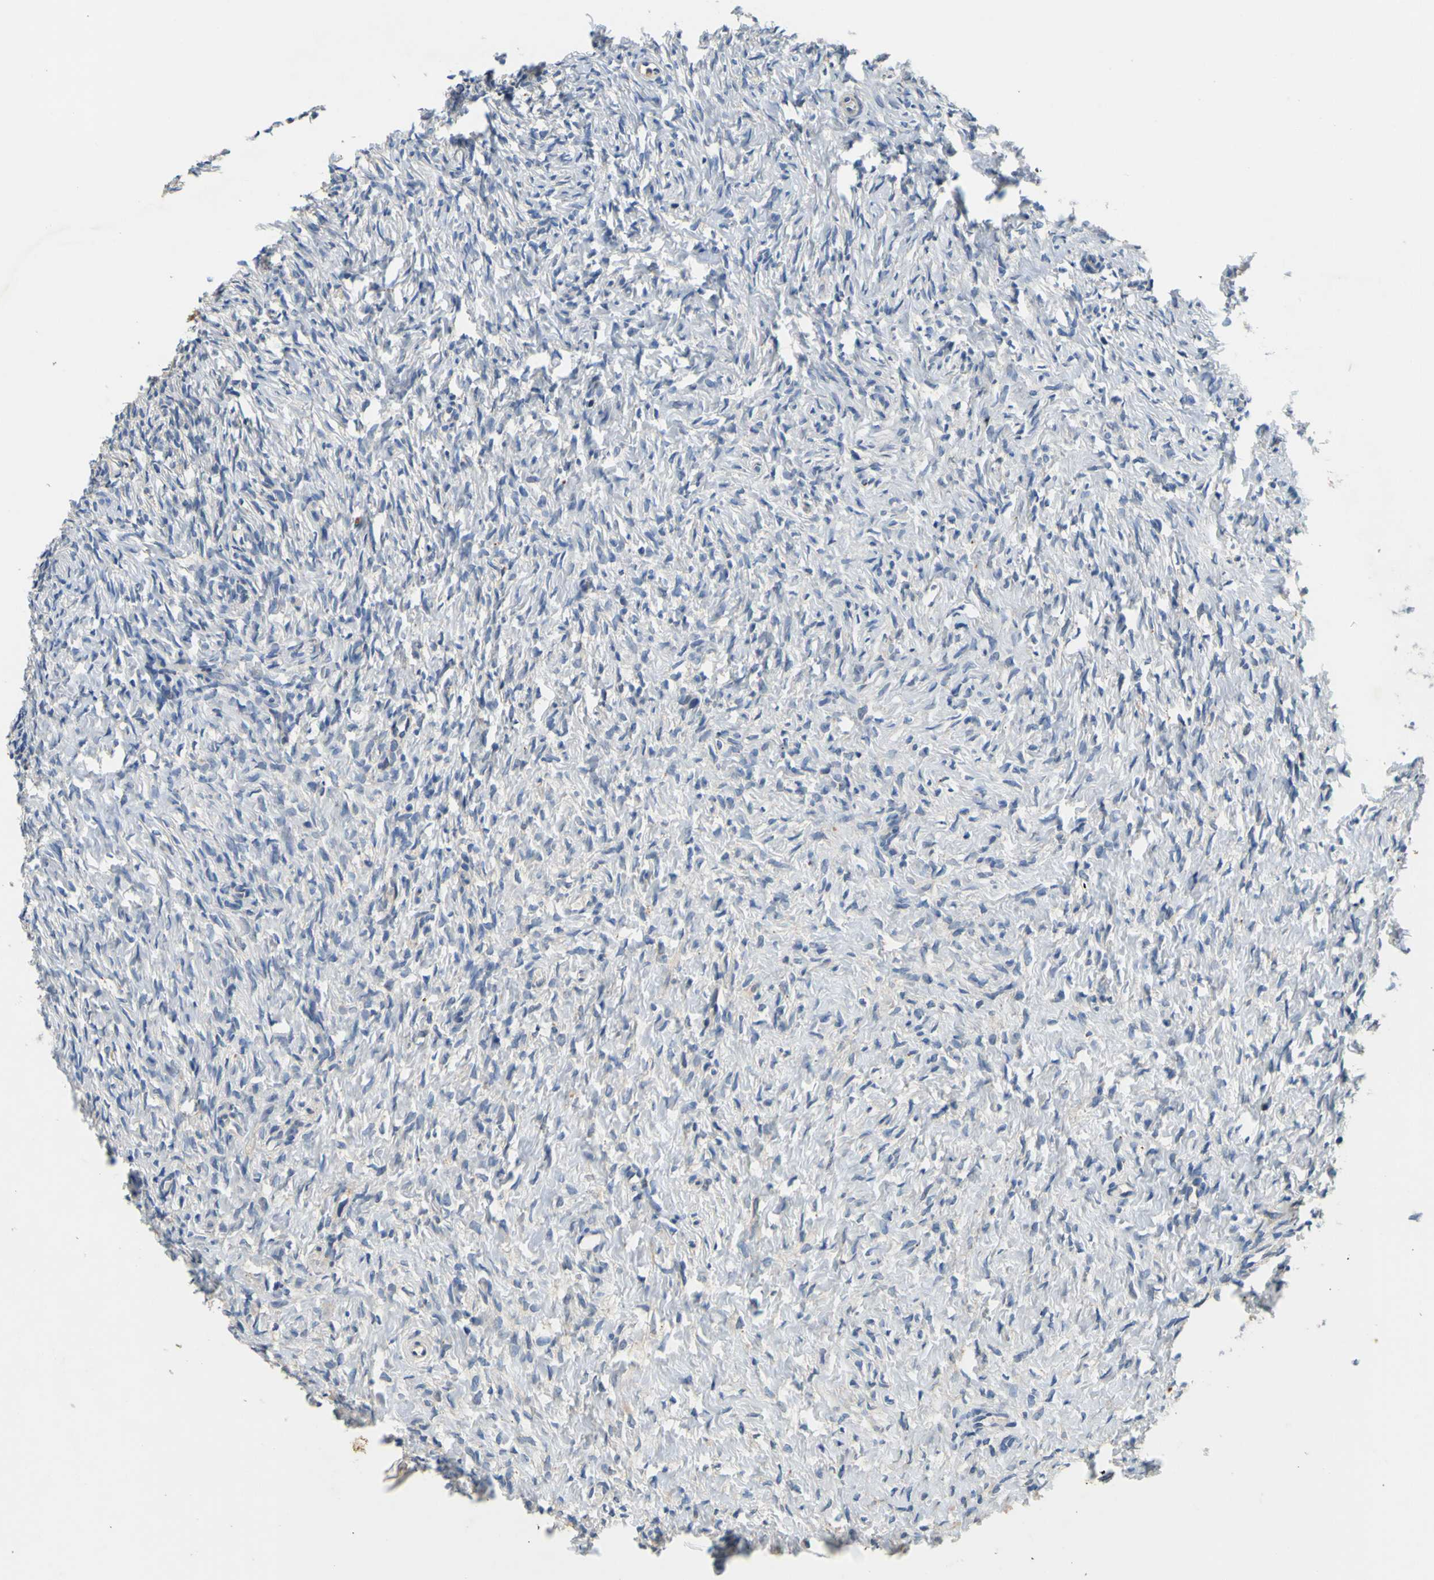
{"staining": {"intensity": "negative", "quantity": "none", "location": "none"}, "tissue": "ovary", "cell_type": "Ovarian stroma cells", "image_type": "normal", "snomed": [{"axis": "morphology", "description": "Normal tissue, NOS"}, {"axis": "topography", "description": "Ovary"}], "caption": "The immunohistochemistry histopathology image has no significant expression in ovarian stroma cells of ovary.", "gene": "TNIK", "patient": {"sex": "female", "age": 35}}